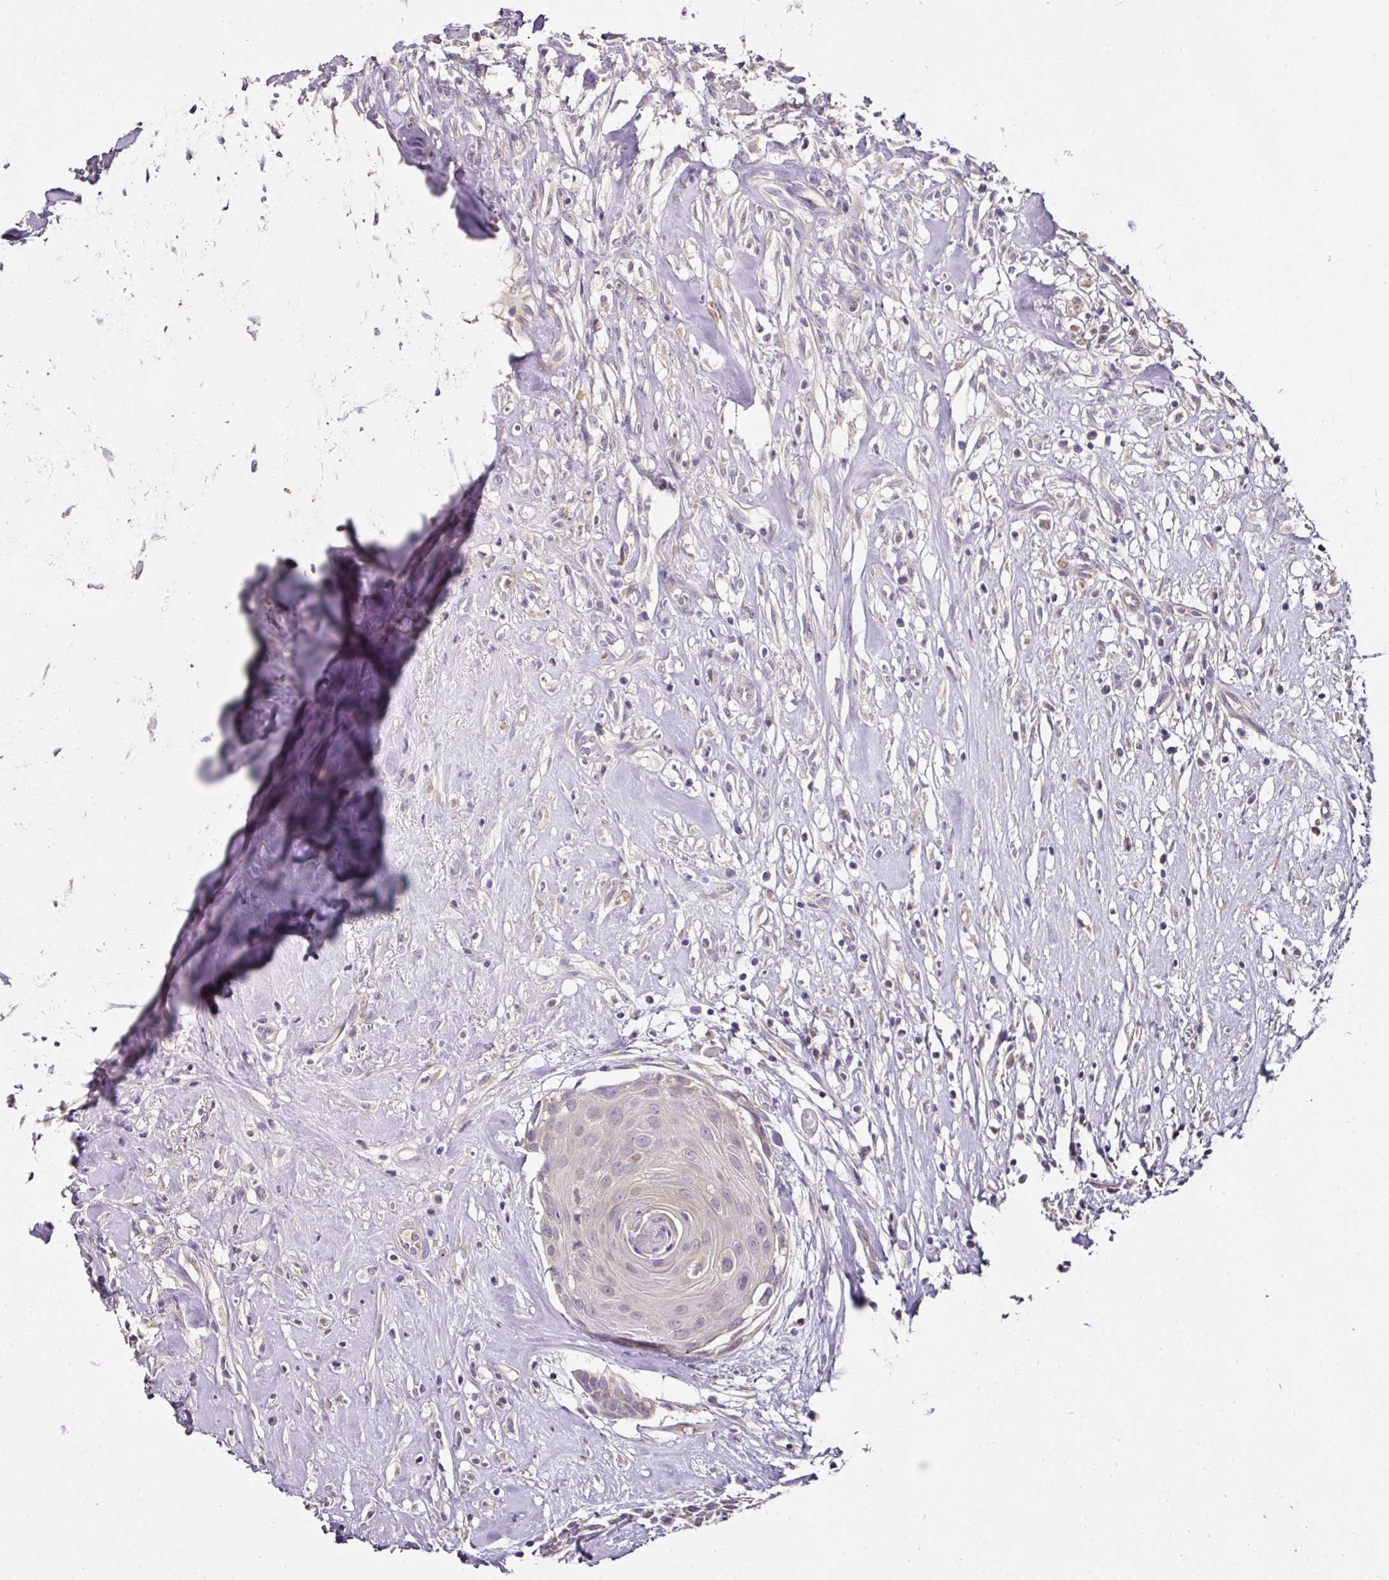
{"staining": {"intensity": "negative", "quantity": "none", "location": "none"}, "tissue": "head and neck cancer", "cell_type": "Tumor cells", "image_type": "cancer", "snomed": [{"axis": "morphology", "description": "Adenocarcinoma, NOS"}, {"axis": "topography", "description": "Subcutis"}, {"axis": "topography", "description": "Head-Neck"}], "caption": "There is no significant staining in tumor cells of adenocarcinoma (head and neck).", "gene": "SKIC2", "patient": {"sex": "female", "age": 73}}